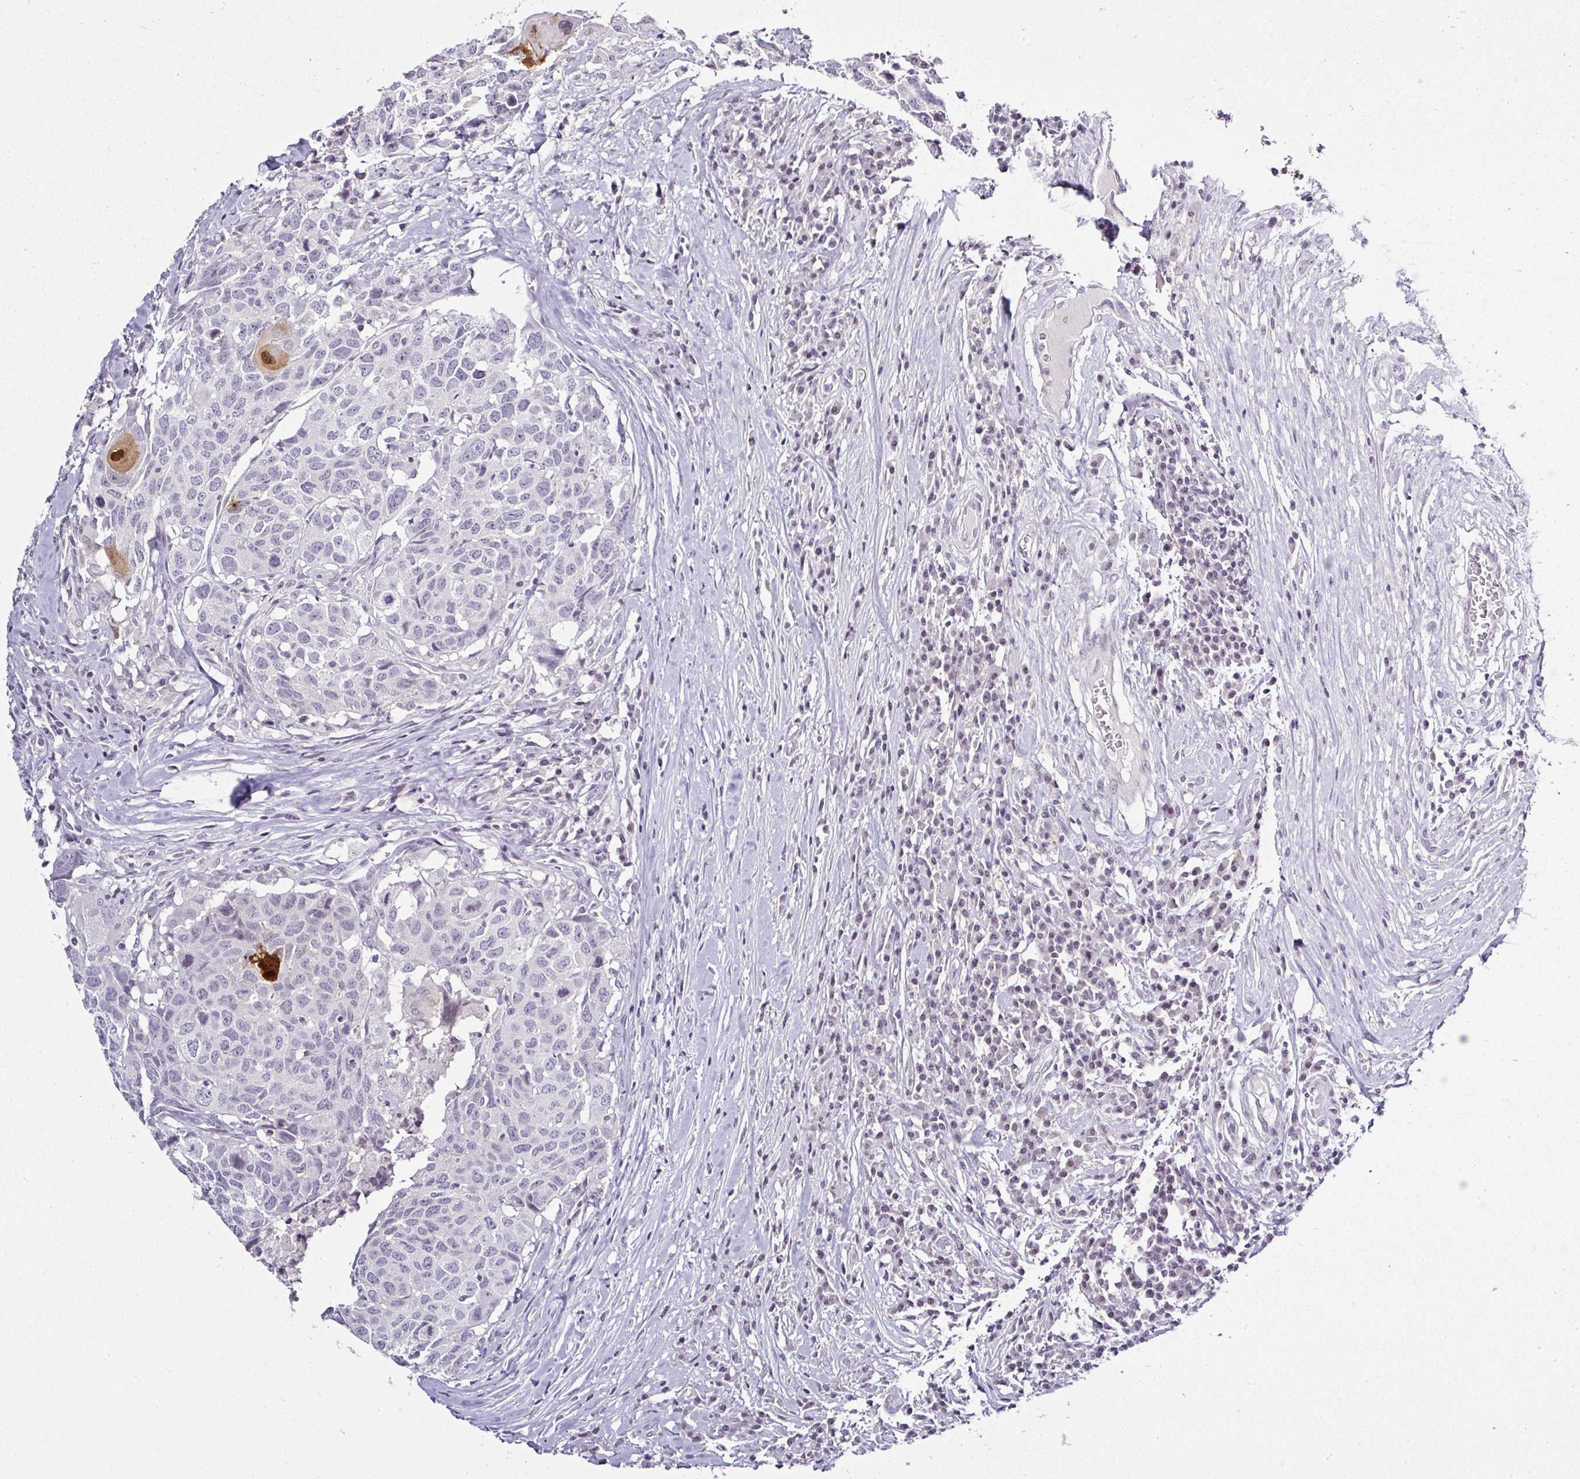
{"staining": {"intensity": "negative", "quantity": "none", "location": "none"}, "tissue": "head and neck cancer", "cell_type": "Tumor cells", "image_type": "cancer", "snomed": [{"axis": "morphology", "description": "Normal tissue, NOS"}, {"axis": "morphology", "description": "Squamous cell carcinoma, NOS"}, {"axis": "topography", "description": "Skeletal muscle"}, {"axis": "topography", "description": "Vascular tissue"}, {"axis": "topography", "description": "Peripheral nerve tissue"}, {"axis": "topography", "description": "Head-Neck"}], "caption": "Photomicrograph shows no protein staining in tumor cells of head and neck cancer (squamous cell carcinoma) tissue.", "gene": "SERPINB3", "patient": {"sex": "male", "age": 66}}